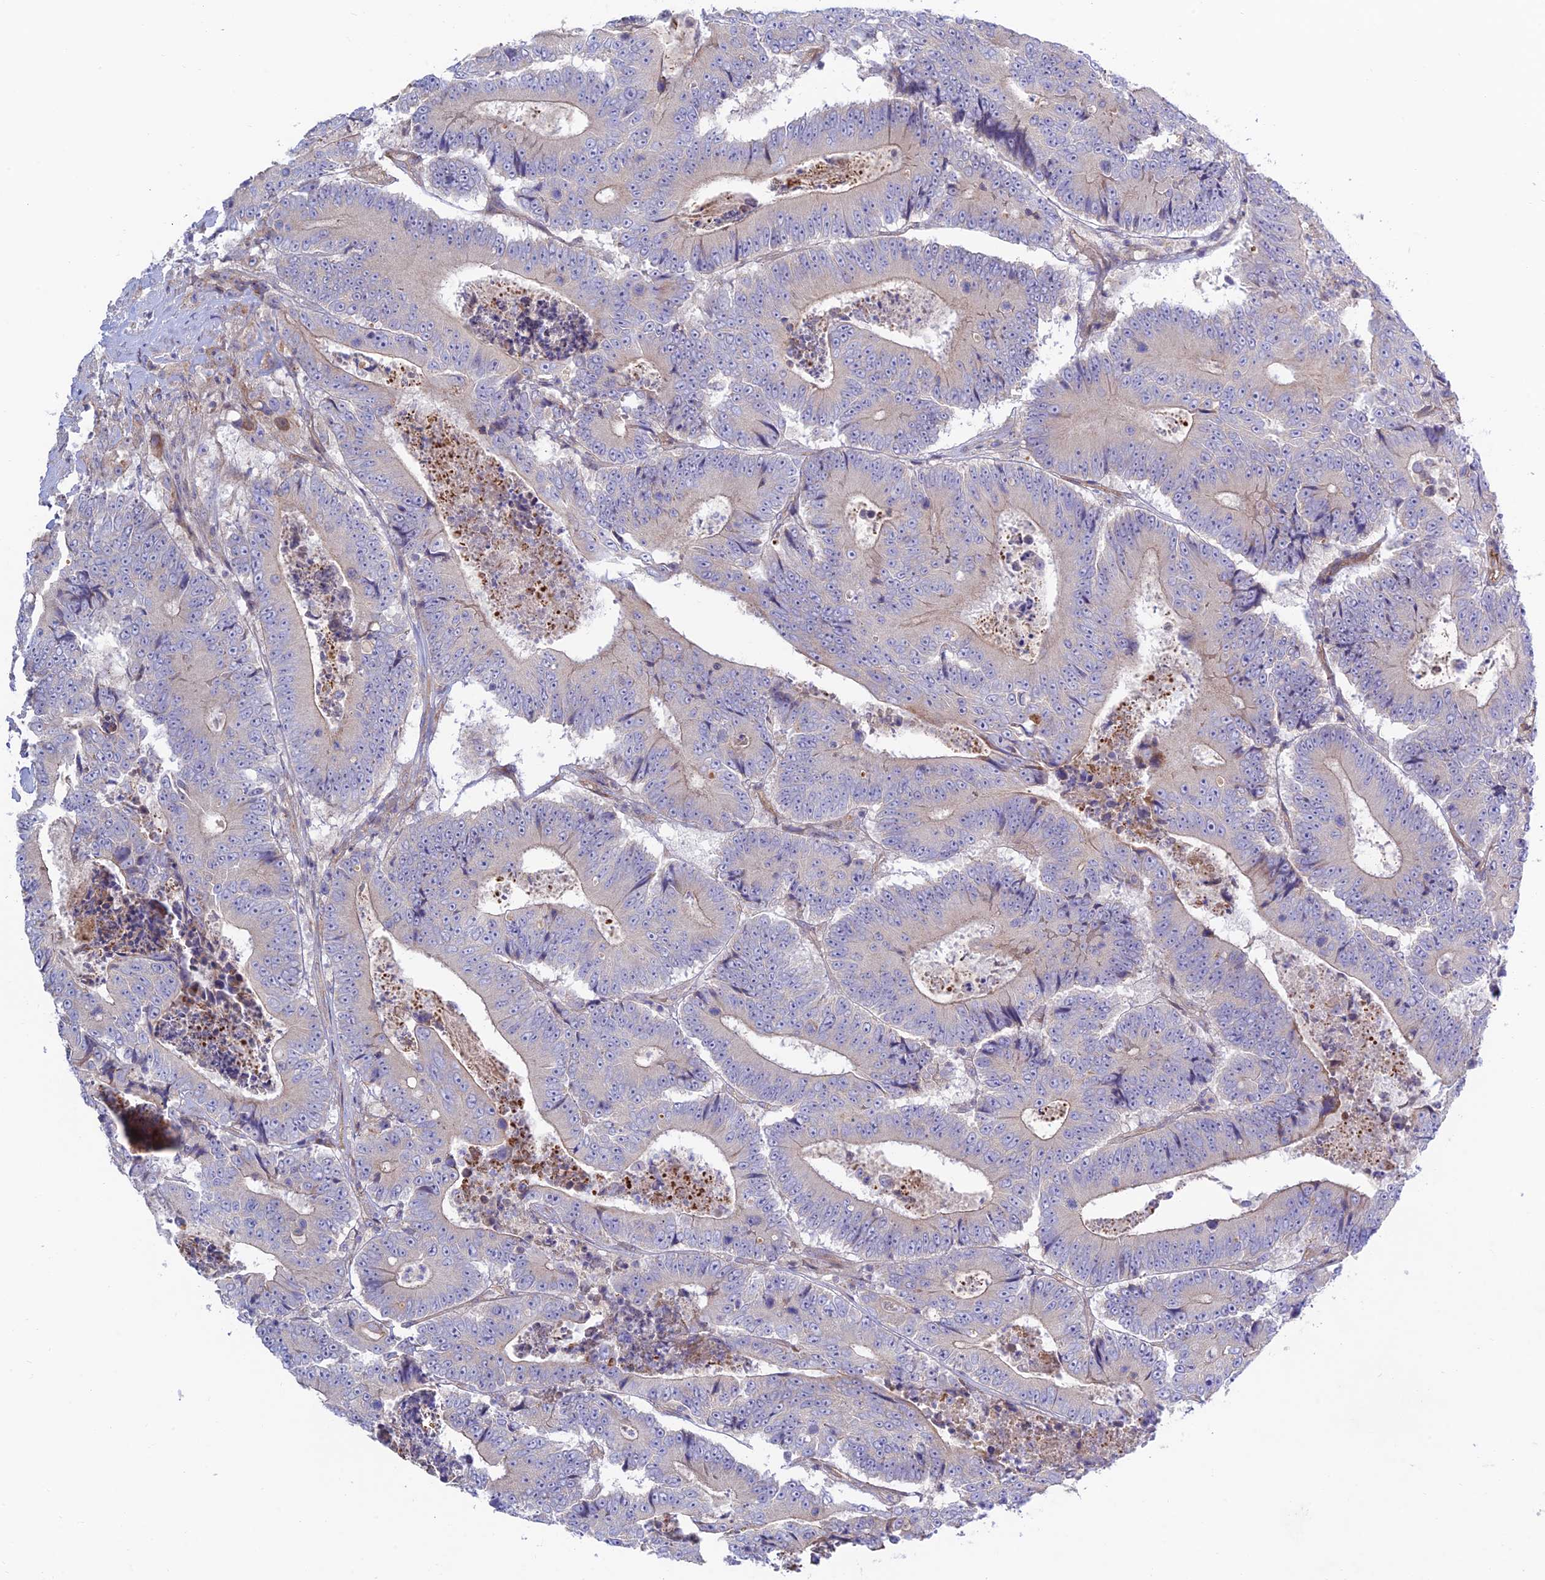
{"staining": {"intensity": "weak", "quantity": "<25%", "location": "cytoplasmic/membranous"}, "tissue": "colorectal cancer", "cell_type": "Tumor cells", "image_type": "cancer", "snomed": [{"axis": "morphology", "description": "Adenocarcinoma, NOS"}, {"axis": "topography", "description": "Colon"}], "caption": "IHC of human colorectal adenocarcinoma displays no positivity in tumor cells. Brightfield microscopy of immunohistochemistry stained with DAB (brown) and hematoxylin (blue), captured at high magnification.", "gene": "KCNAB1", "patient": {"sex": "male", "age": 83}}